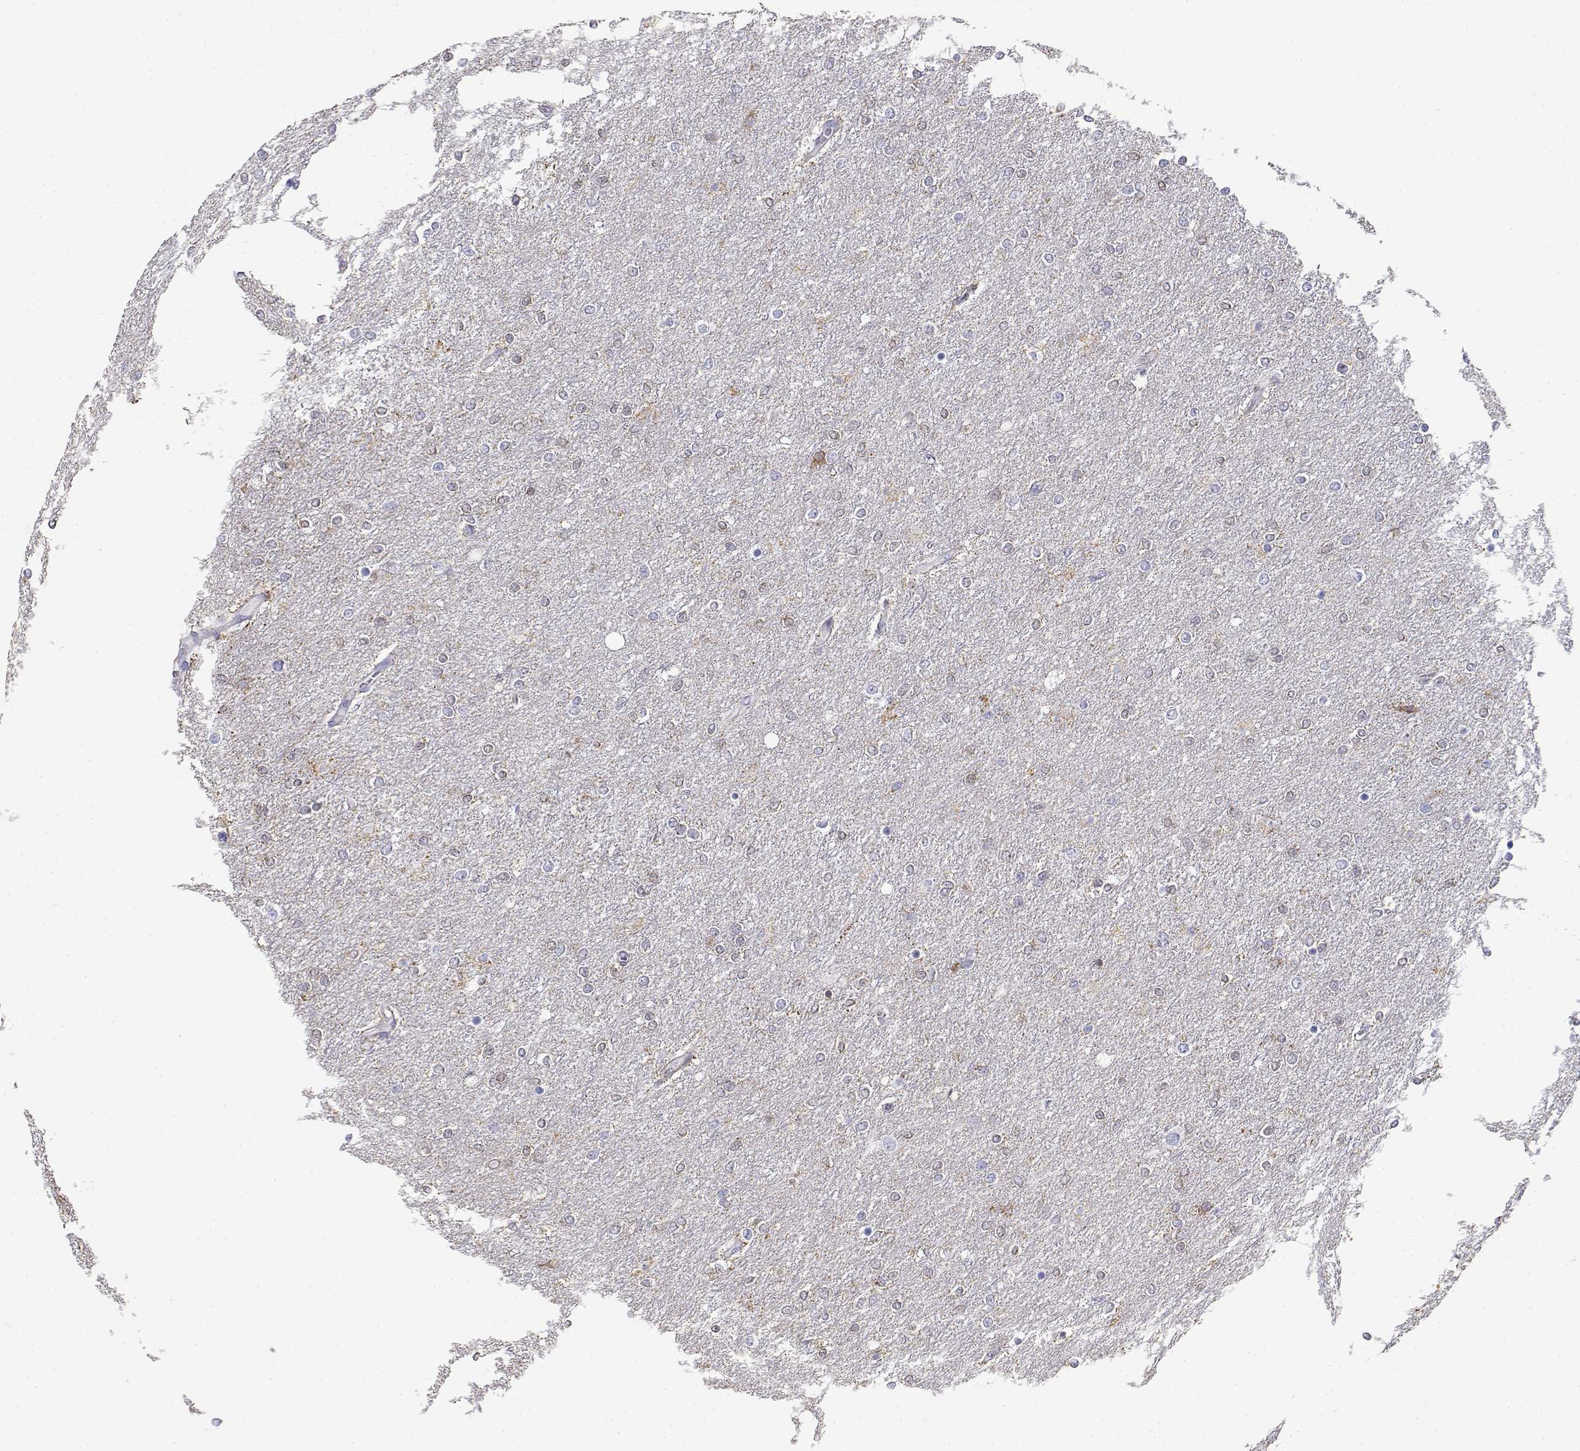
{"staining": {"intensity": "negative", "quantity": "none", "location": "none"}, "tissue": "glioma", "cell_type": "Tumor cells", "image_type": "cancer", "snomed": [{"axis": "morphology", "description": "Glioma, malignant, High grade"}, {"axis": "topography", "description": "Brain"}], "caption": "DAB (3,3'-diaminobenzidine) immunohistochemical staining of human malignant high-grade glioma displays no significant staining in tumor cells. (Brightfield microscopy of DAB immunohistochemistry at high magnification).", "gene": "ADA", "patient": {"sex": "female", "age": 61}}